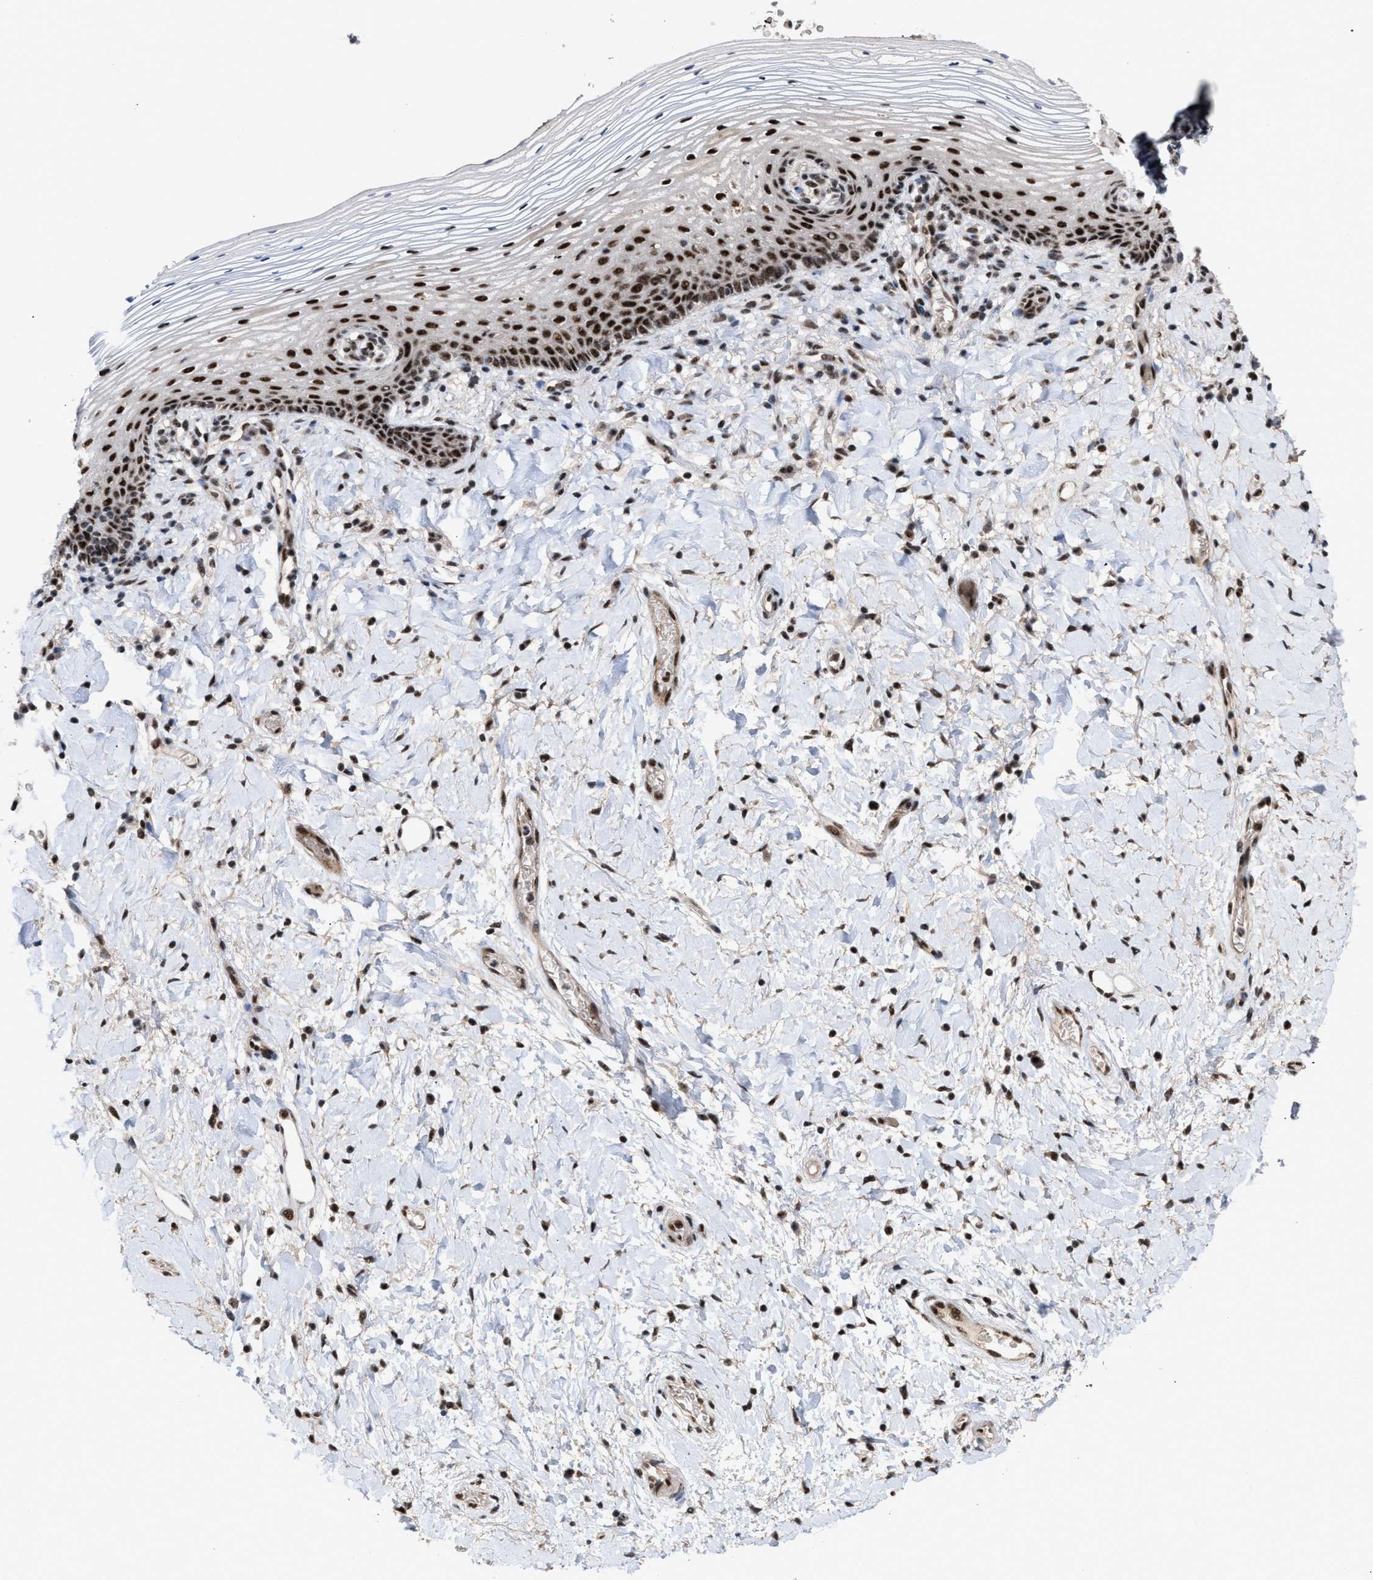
{"staining": {"intensity": "strong", "quantity": ">75%", "location": "nuclear"}, "tissue": "vagina", "cell_type": "Squamous epithelial cells", "image_type": "normal", "snomed": [{"axis": "morphology", "description": "Normal tissue, NOS"}, {"axis": "topography", "description": "Vagina"}], "caption": "IHC of normal human vagina demonstrates high levels of strong nuclear expression in approximately >75% of squamous epithelial cells. Immunohistochemistry stains the protein in brown and the nuclei are stained blue.", "gene": "EIF4A3", "patient": {"sex": "female", "age": 60}}